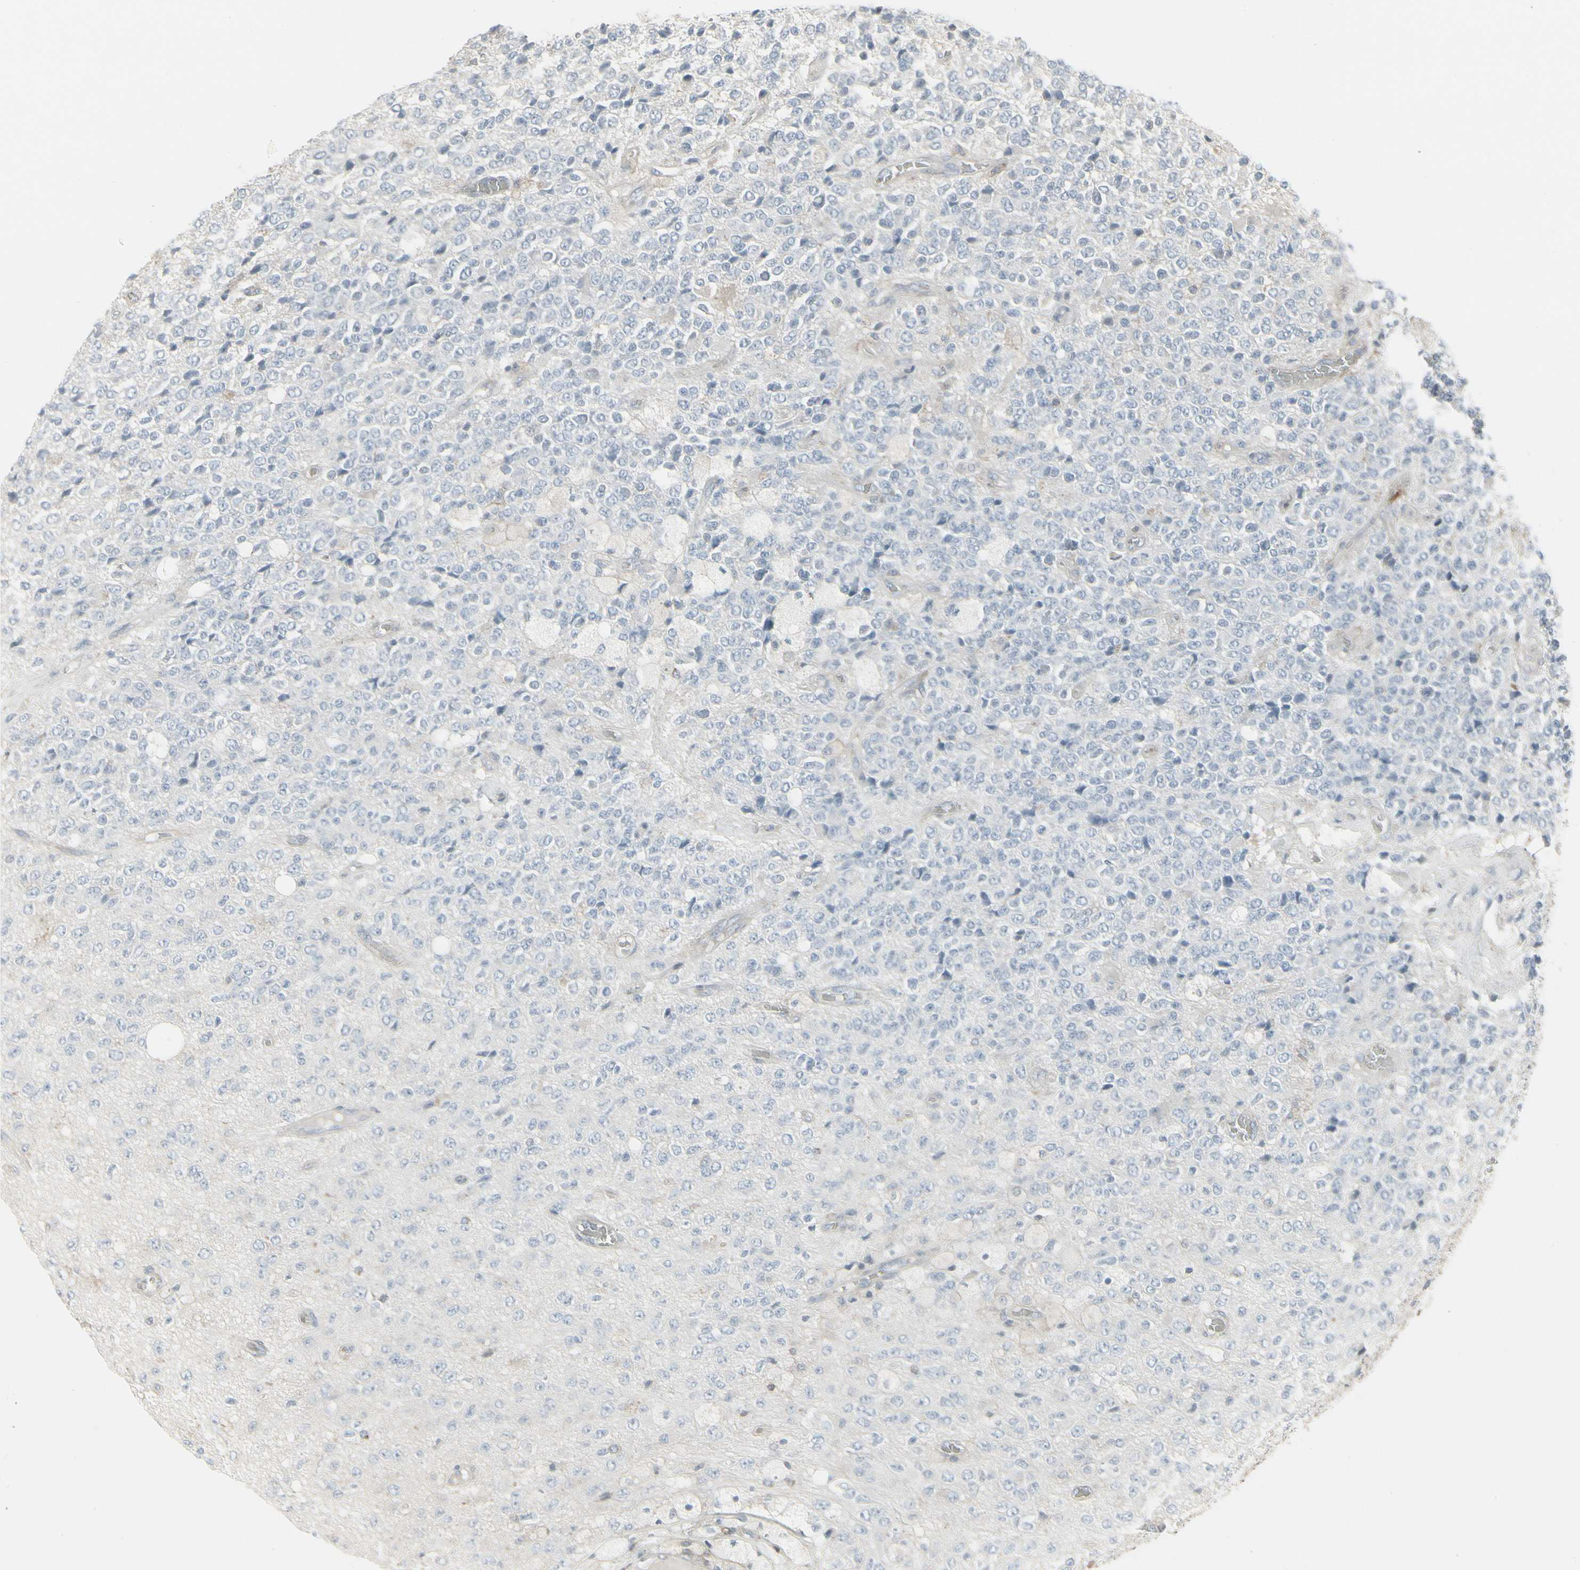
{"staining": {"intensity": "weak", "quantity": "<25%", "location": "cytoplasmic/membranous"}, "tissue": "glioma", "cell_type": "Tumor cells", "image_type": "cancer", "snomed": [{"axis": "morphology", "description": "Glioma, malignant, High grade"}, {"axis": "topography", "description": "pancreas cauda"}], "caption": "IHC of human malignant glioma (high-grade) demonstrates no expression in tumor cells.", "gene": "EPS15", "patient": {"sex": "male", "age": 60}}